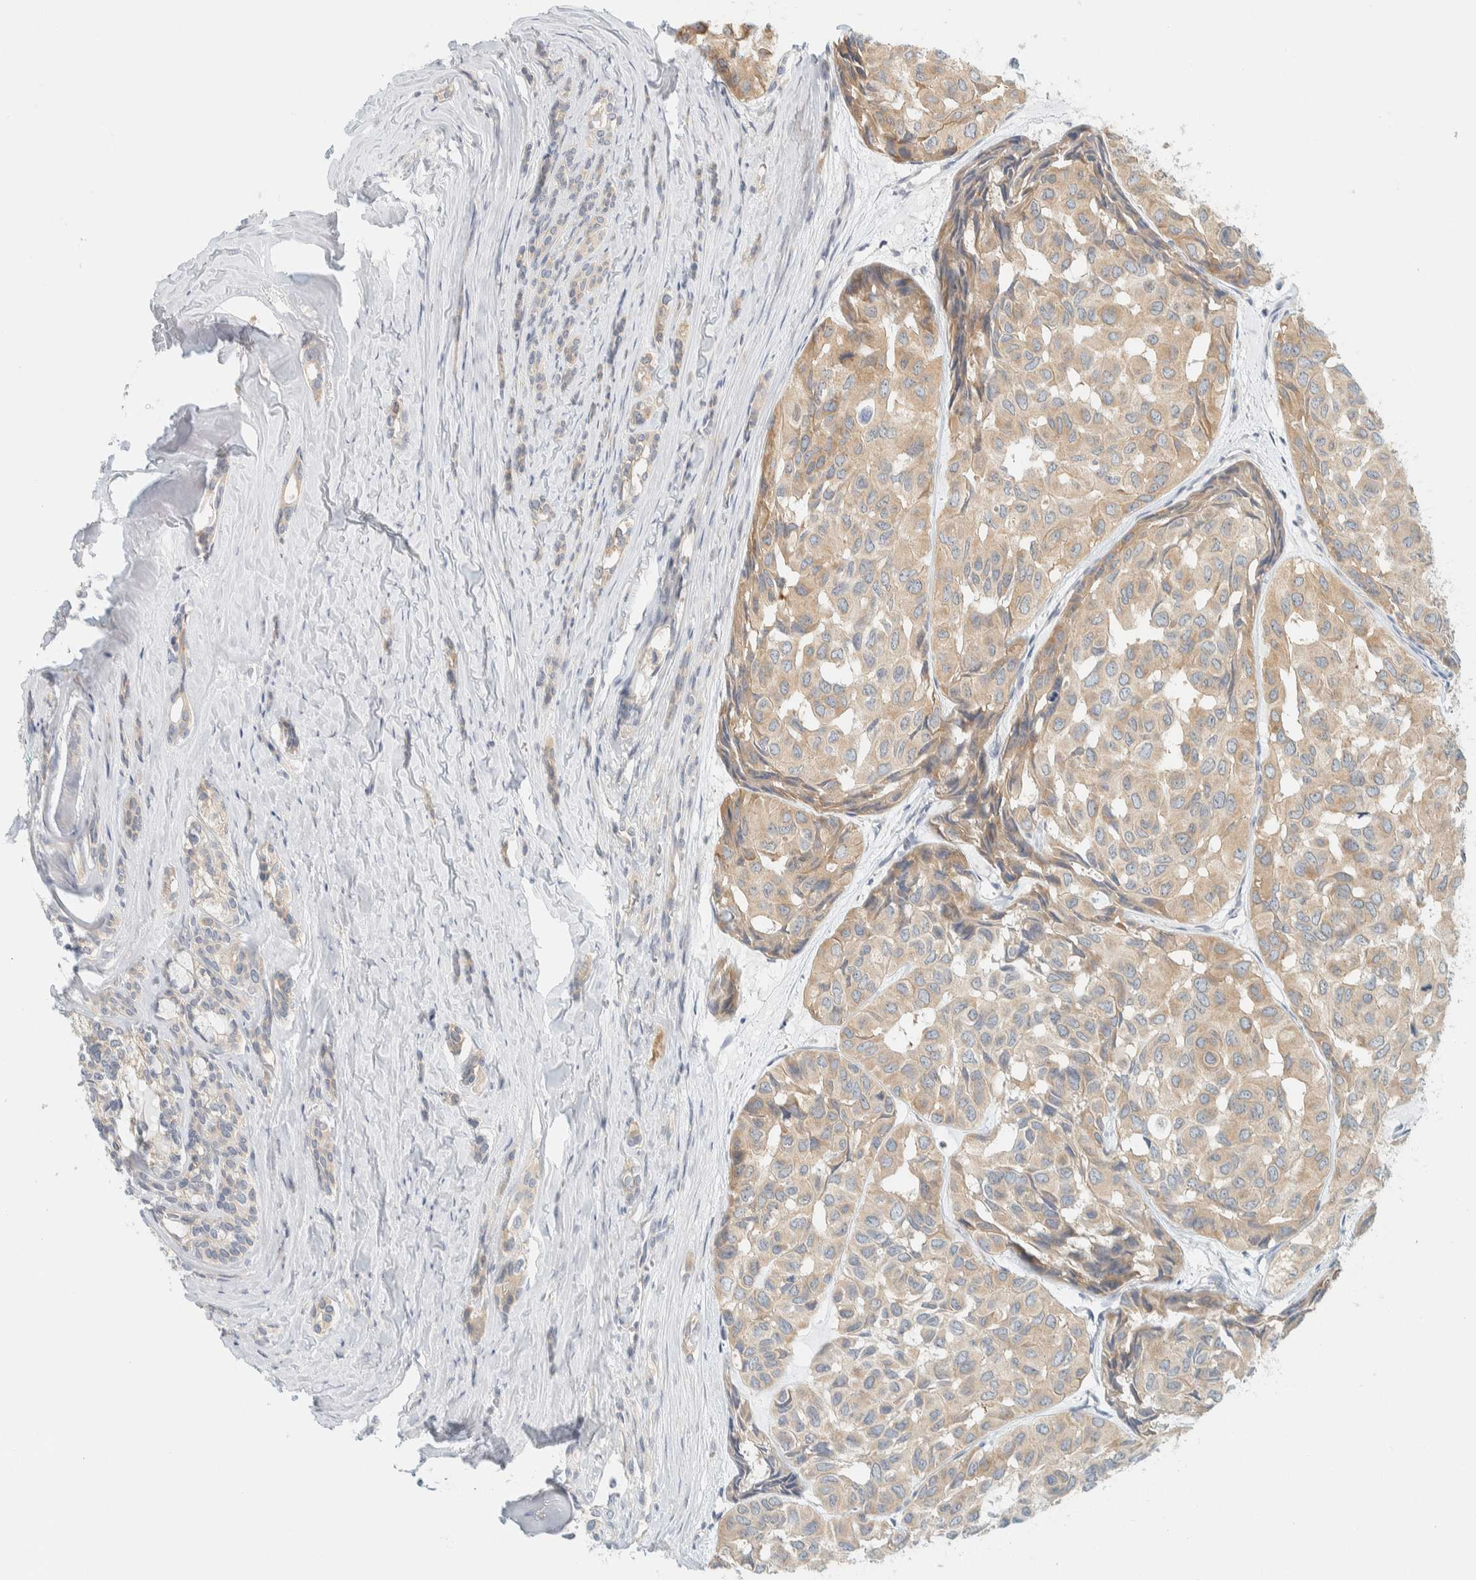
{"staining": {"intensity": "weak", "quantity": ">75%", "location": "cytoplasmic/membranous"}, "tissue": "head and neck cancer", "cell_type": "Tumor cells", "image_type": "cancer", "snomed": [{"axis": "morphology", "description": "Adenocarcinoma, NOS"}, {"axis": "topography", "description": "Salivary gland, NOS"}, {"axis": "topography", "description": "Head-Neck"}], "caption": "Head and neck cancer (adenocarcinoma) was stained to show a protein in brown. There is low levels of weak cytoplasmic/membranous staining in about >75% of tumor cells. The staining is performed using DAB (3,3'-diaminobenzidine) brown chromogen to label protein expression. The nuclei are counter-stained blue using hematoxylin.", "gene": "PTGES3L-AARSD1", "patient": {"sex": "female", "age": 76}}